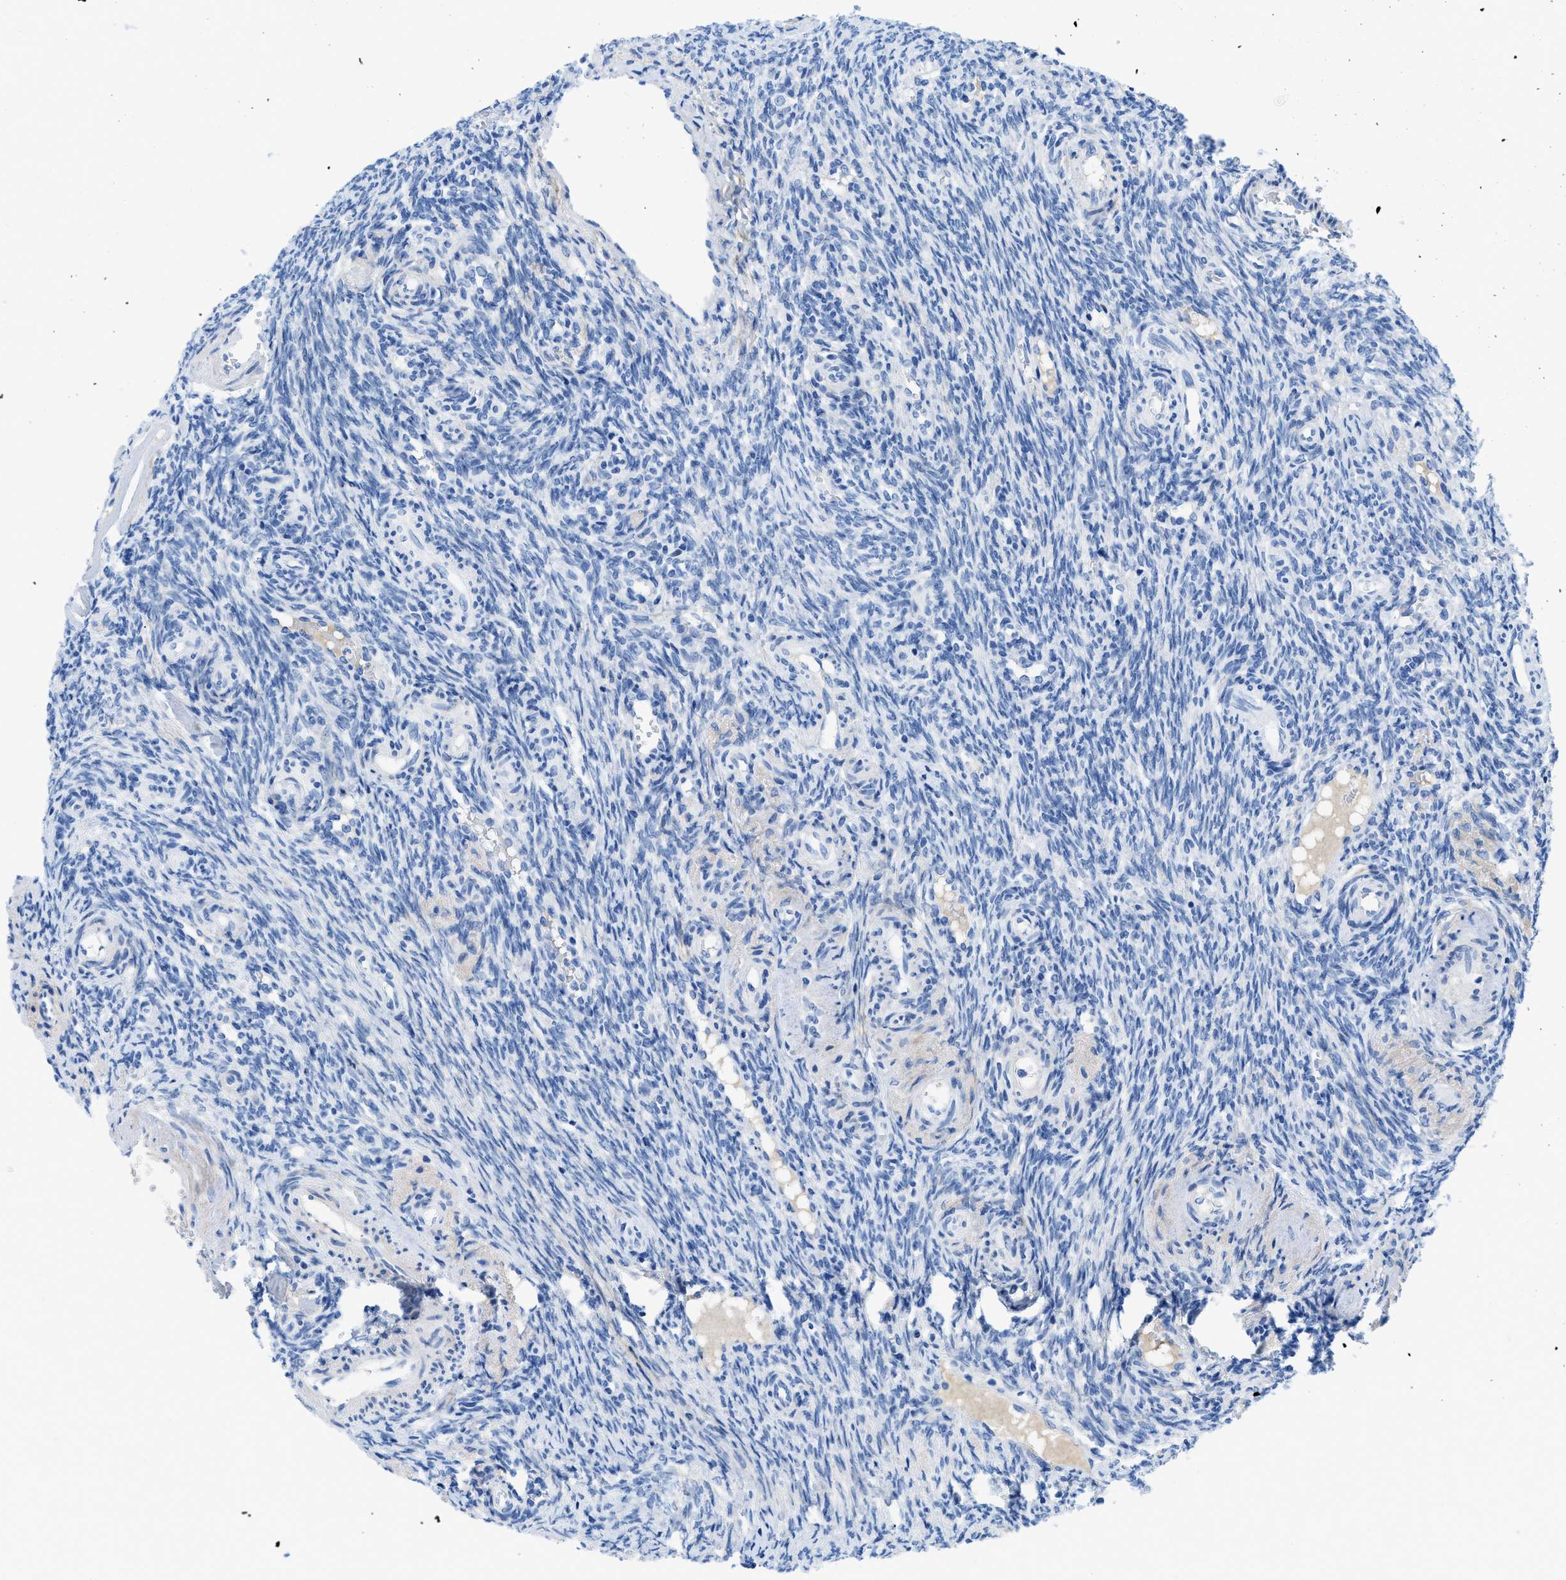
{"staining": {"intensity": "negative", "quantity": "none", "location": "none"}, "tissue": "ovary", "cell_type": "Follicle cells", "image_type": "normal", "snomed": [{"axis": "morphology", "description": "Normal tissue, NOS"}, {"axis": "topography", "description": "Ovary"}], "caption": "Immunohistochemical staining of unremarkable ovary reveals no significant positivity in follicle cells. (DAB IHC, high magnification).", "gene": "COL3A1", "patient": {"sex": "female", "age": 41}}